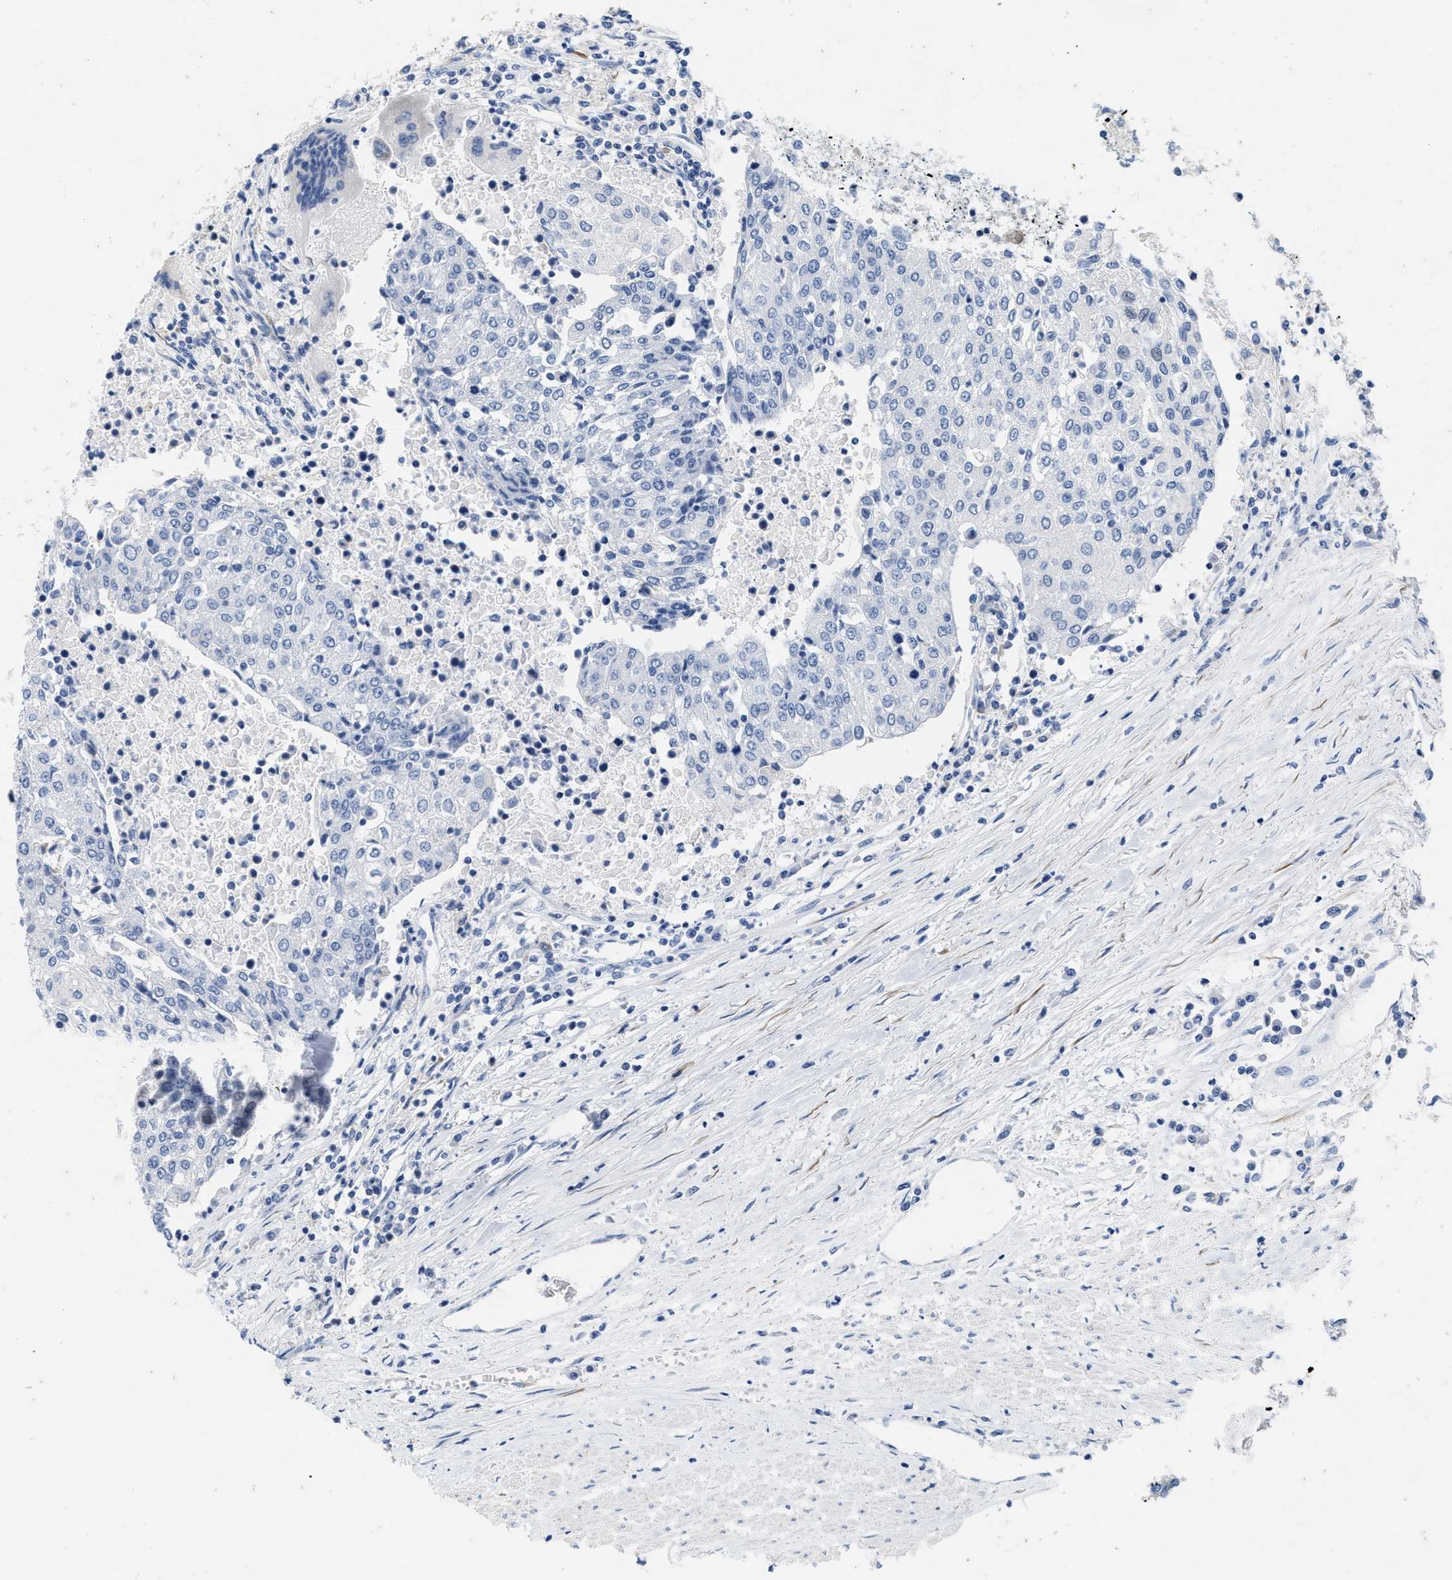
{"staining": {"intensity": "negative", "quantity": "none", "location": "none"}, "tissue": "urothelial cancer", "cell_type": "Tumor cells", "image_type": "cancer", "snomed": [{"axis": "morphology", "description": "Urothelial carcinoma, High grade"}, {"axis": "topography", "description": "Urinary bladder"}], "caption": "This histopathology image is of urothelial cancer stained with immunohistochemistry to label a protein in brown with the nuclei are counter-stained blue. There is no positivity in tumor cells.", "gene": "ABCB11", "patient": {"sex": "female", "age": 85}}